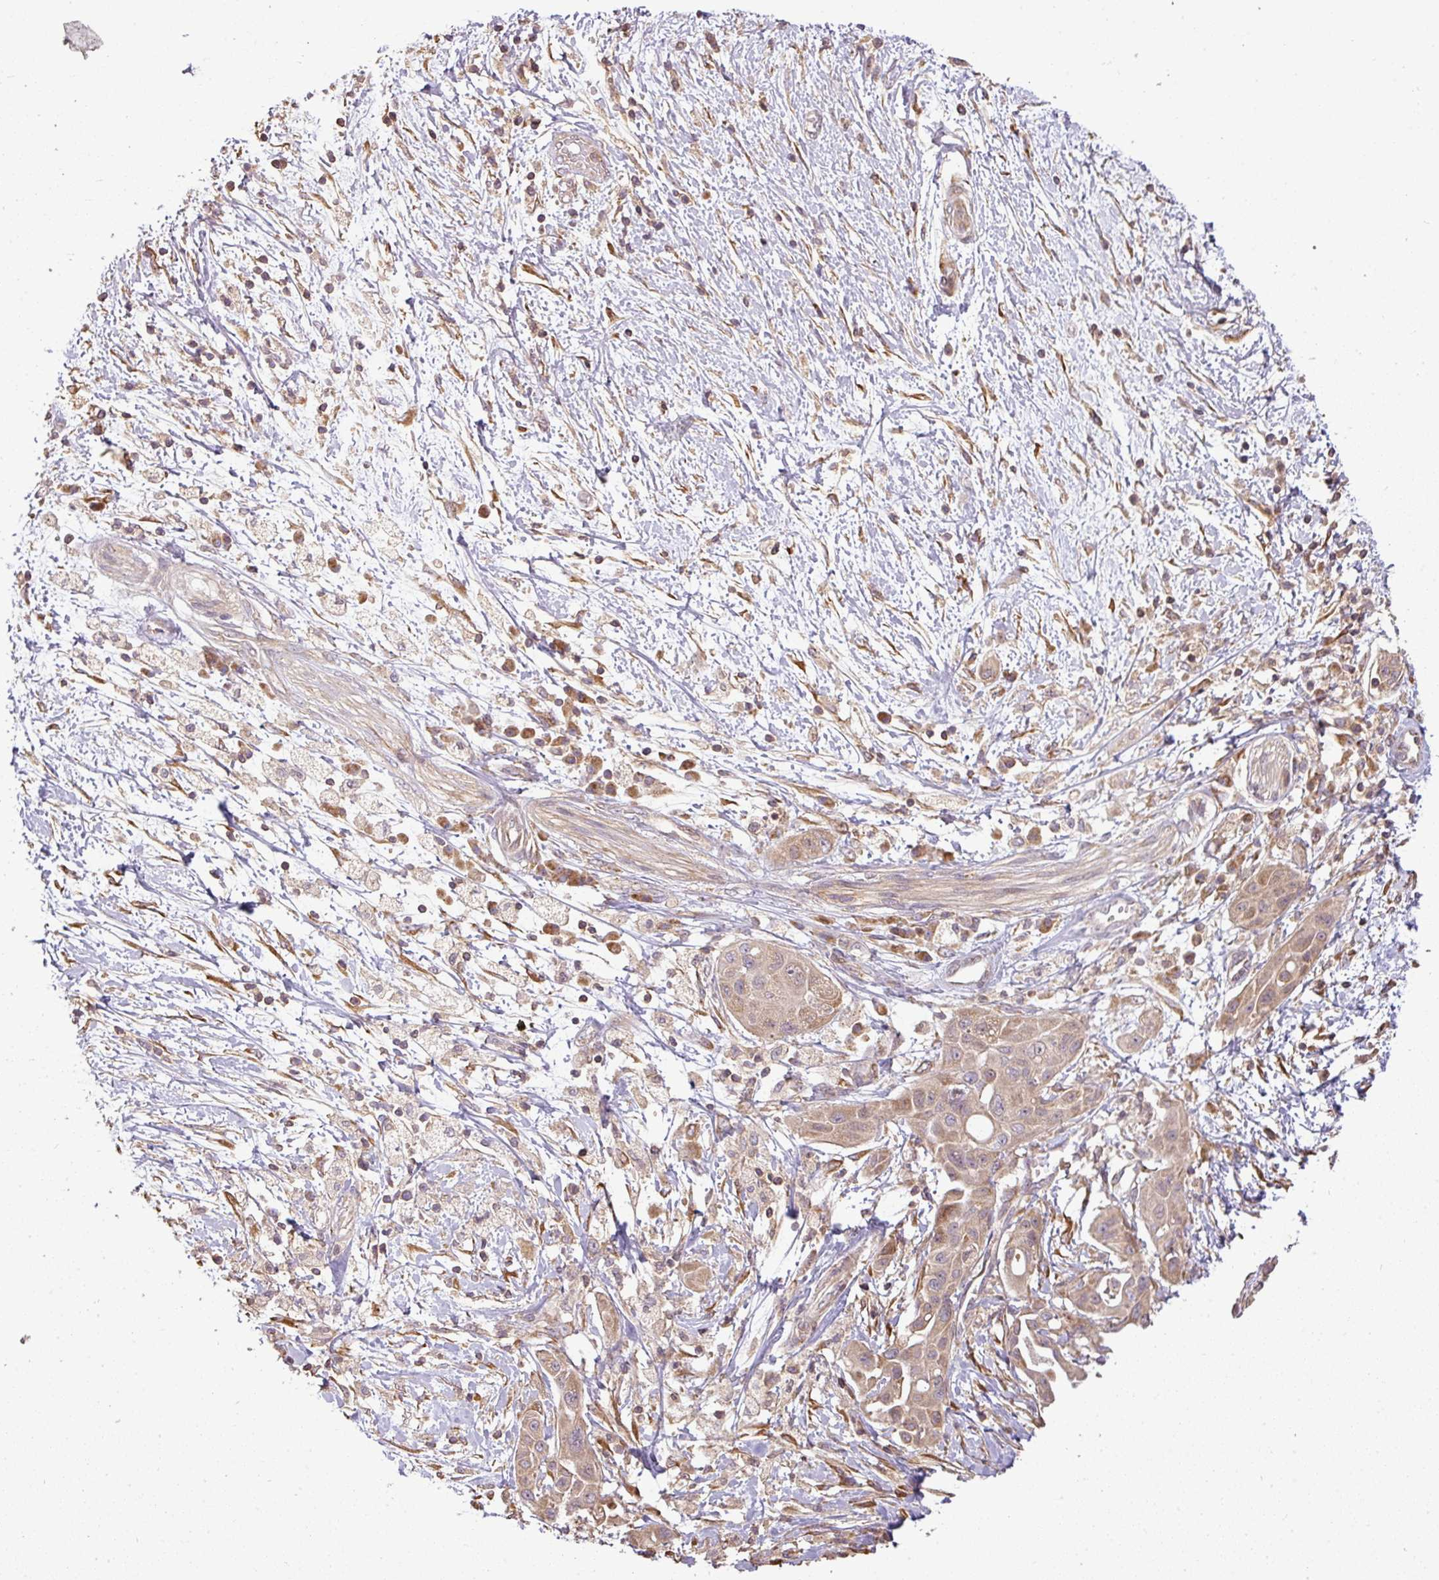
{"staining": {"intensity": "moderate", "quantity": ">75%", "location": "cytoplasmic/membranous"}, "tissue": "pancreatic cancer", "cell_type": "Tumor cells", "image_type": "cancer", "snomed": [{"axis": "morphology", "description": "Adenocarcinoma, NOS"}, {"axis": "topography", "description": "Pancreas"}], "caption": "Pancreatic adenocarcinoma stained with DAB (3,3'-diaminobenzidine) immunohistochemistry exhibits medium levels of moderate cytoplasmic/membranous staining in about >75% of tumor cells. (Stains: DAB (3,3'-diaminobenzidine) in brown, nuclei in blue, Microscopy: brightfield microscopy at high magnification).", "gene": "FAIM", "patient": {"sex": "male", "age": 68}}